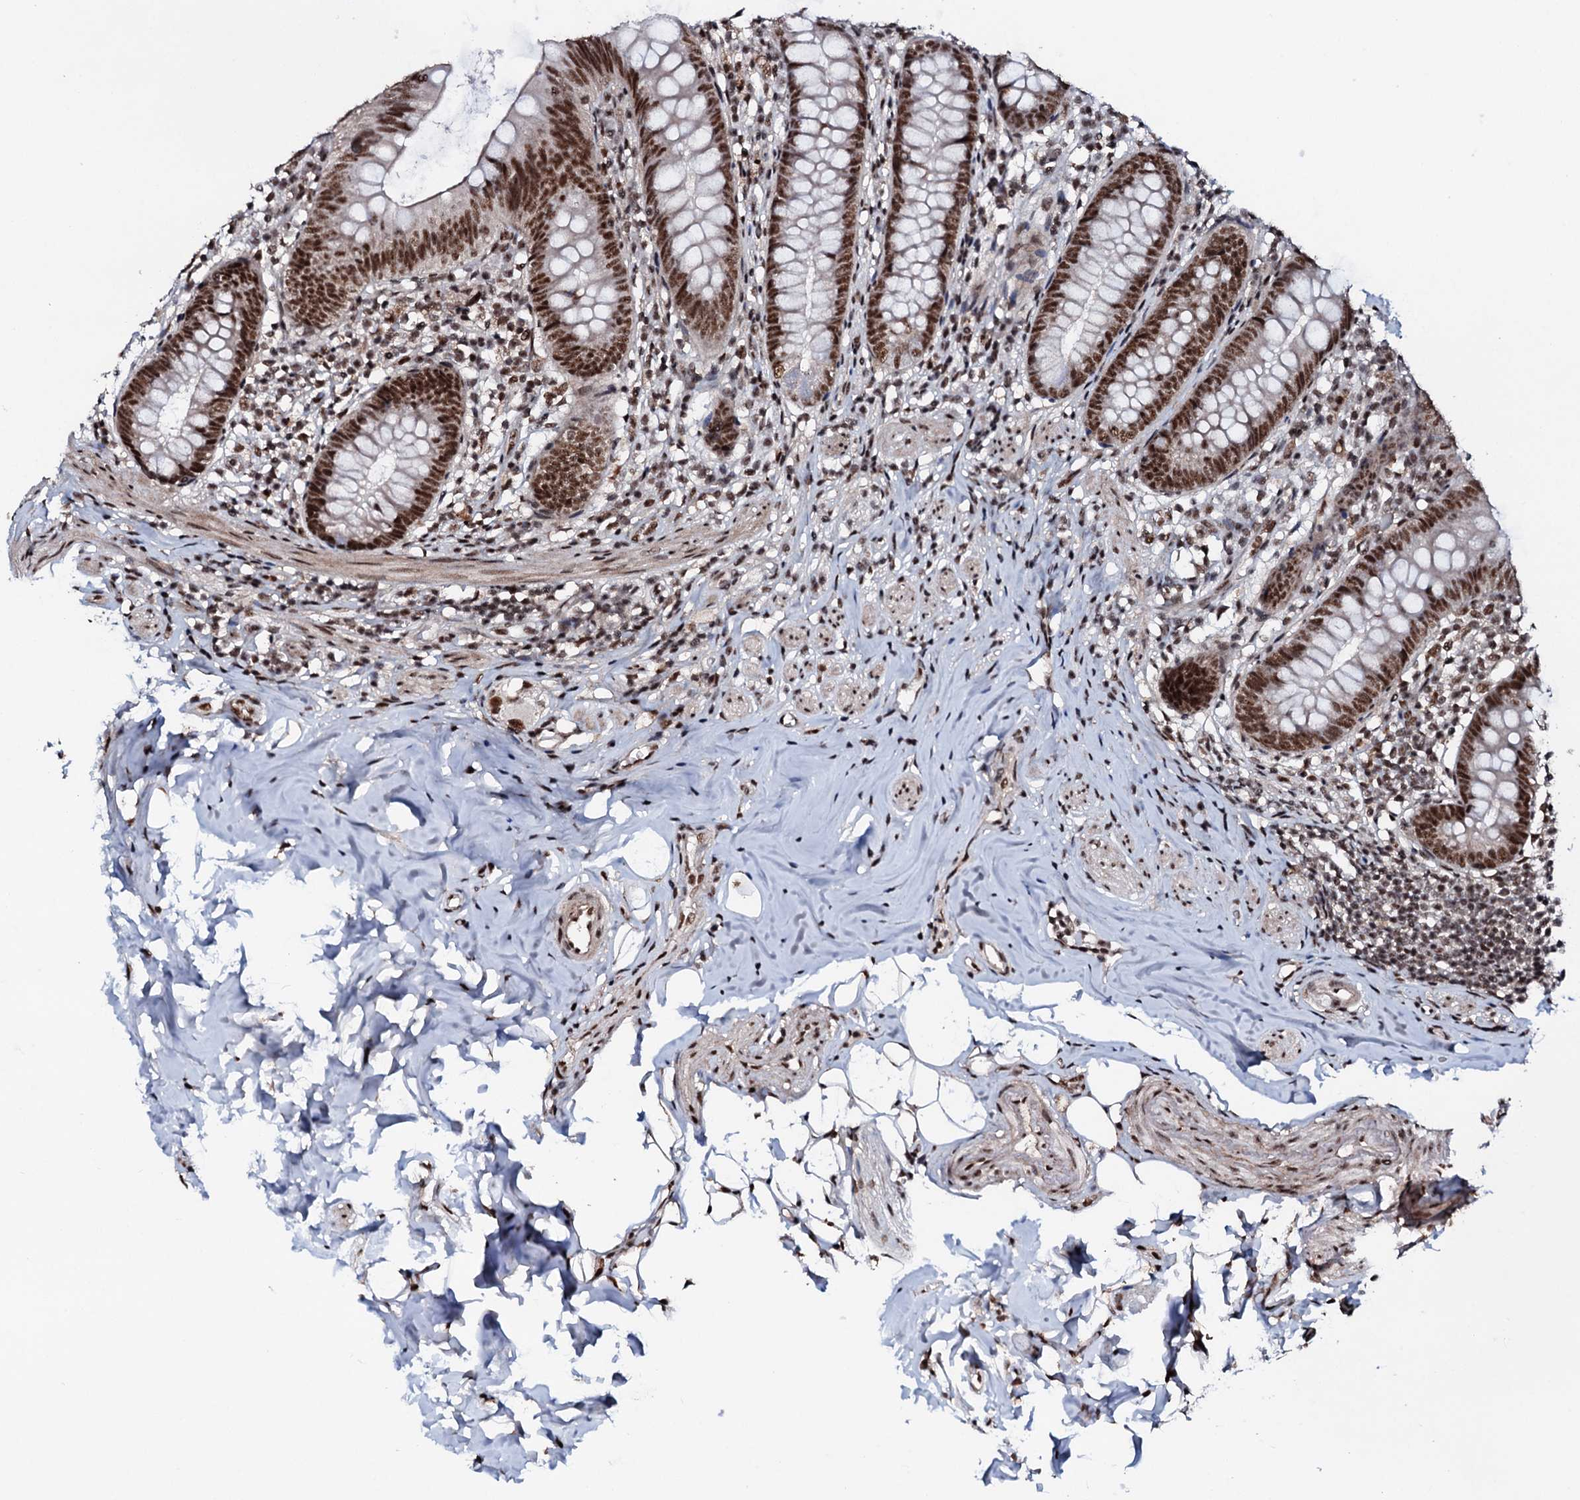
{"staining": {"intensity": "strong", "quantity": ">75%", "location": "nuclear"}, "tissue": "appendix", "cell_type": "Glandular cells", "image_type": "normal", "snomed": [{"axis": "morphology", "description": "Normal tissue, NOS"}, {"axis": "topography", "description": "Appendix"}], "caption": "A photomicrograph of appendix stained for a protein reveals strong nuclear brown staining in glandular cells.", "gene": "PRPF18", "patient": {"sex": "female", "age": 62}}